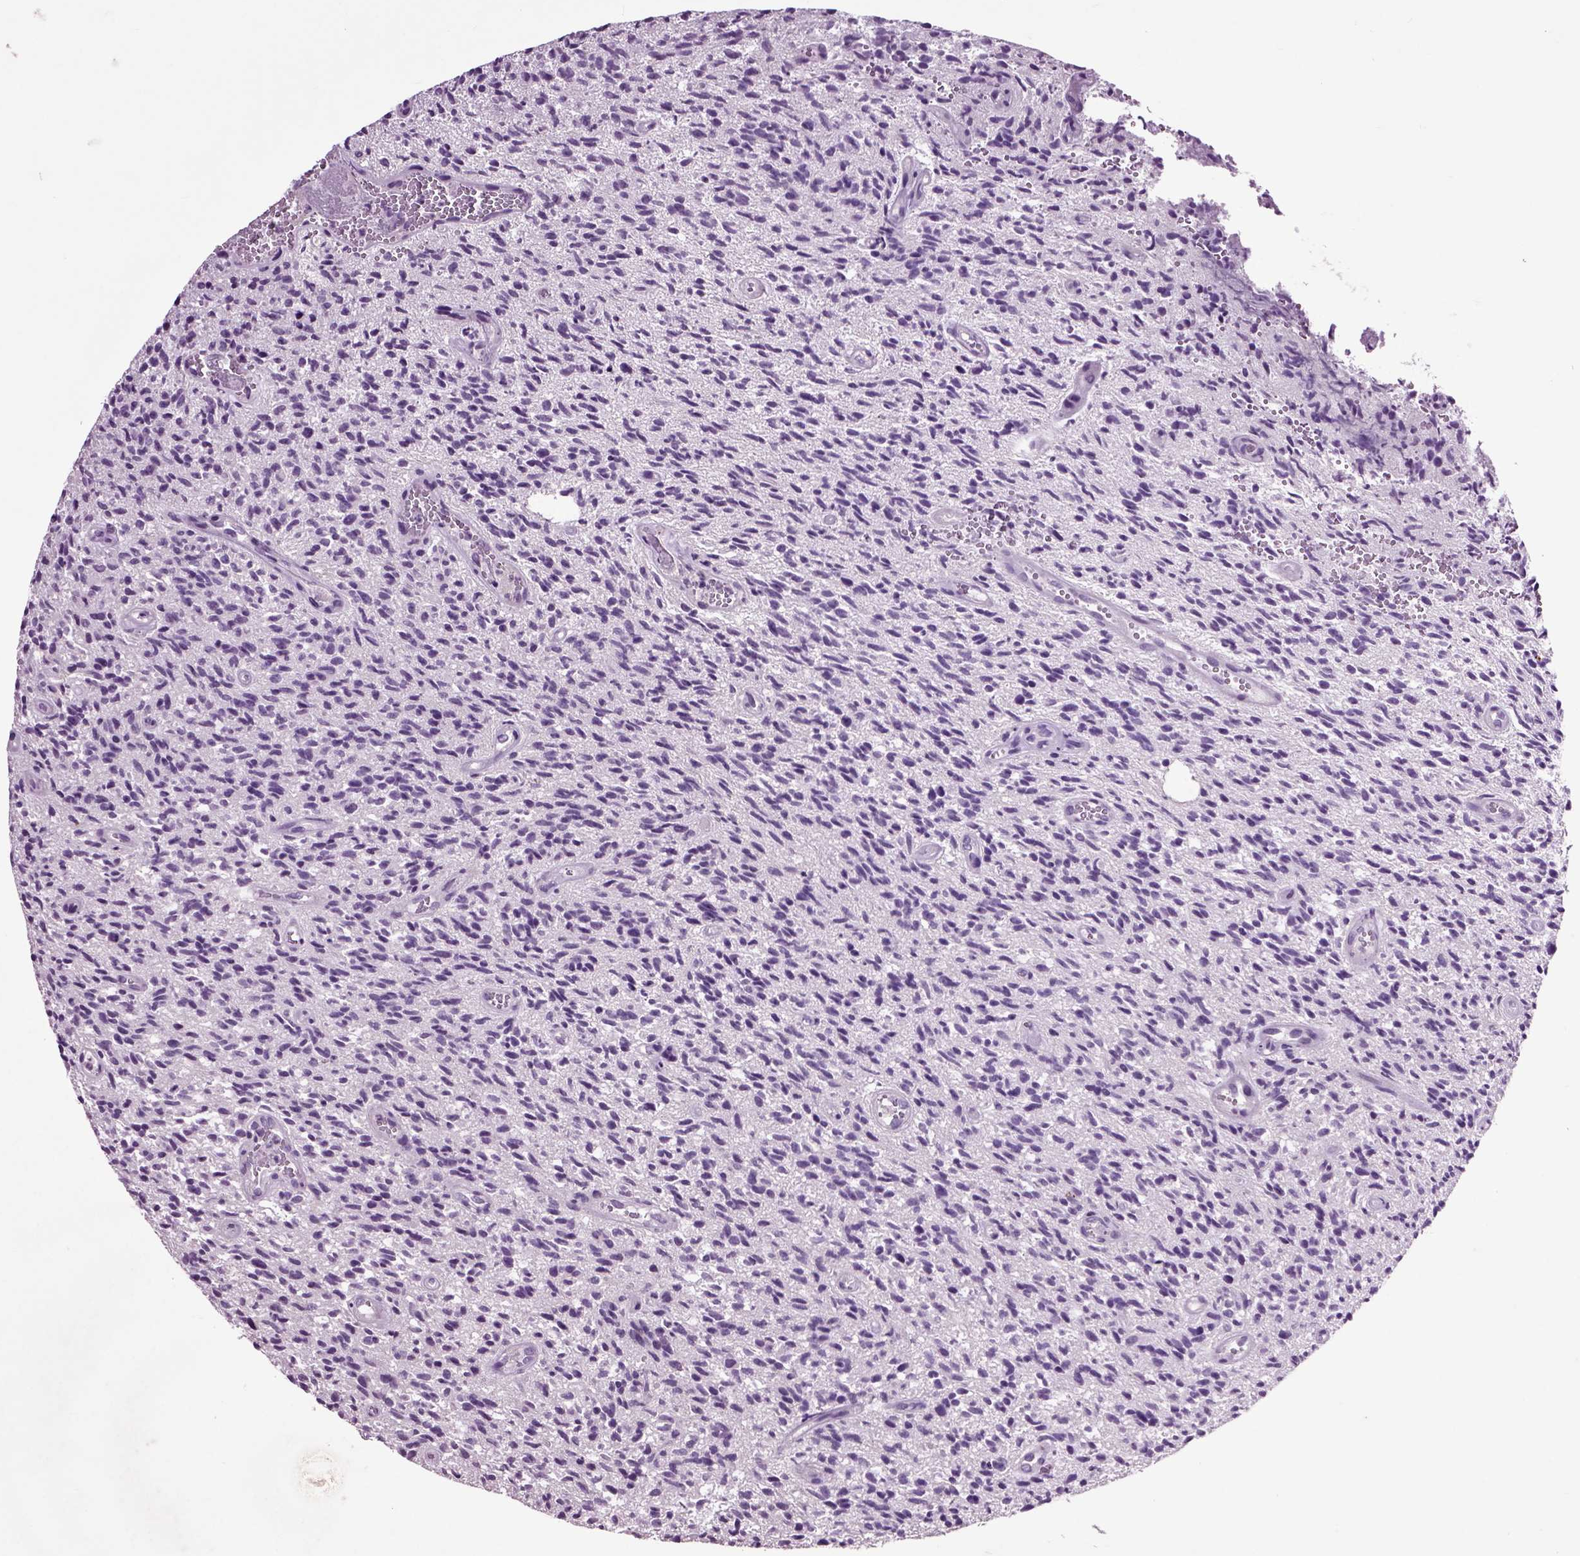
{"staining": {"intensity": "negative", "quantity": "none", "location": "none"}, "tissue": "glioma", "cell_type": "Tumor cells", "image_type": "cancer", "snomed": [{"axis": "morphology", "description": "Glioma, malignant, High grade"}, {"axis": "topography", "description": "Brain"}], "caption": "High magnification brightfield microscopy of malignant high-grade glioma stained with DAB (3,3'-diaminobenzidine) (brown) and counterstained with hematoxylin (blue): tumor cells show no significant staining.", "gene": "CRHR1", "patient": {"sex": "male", "age": 64}}